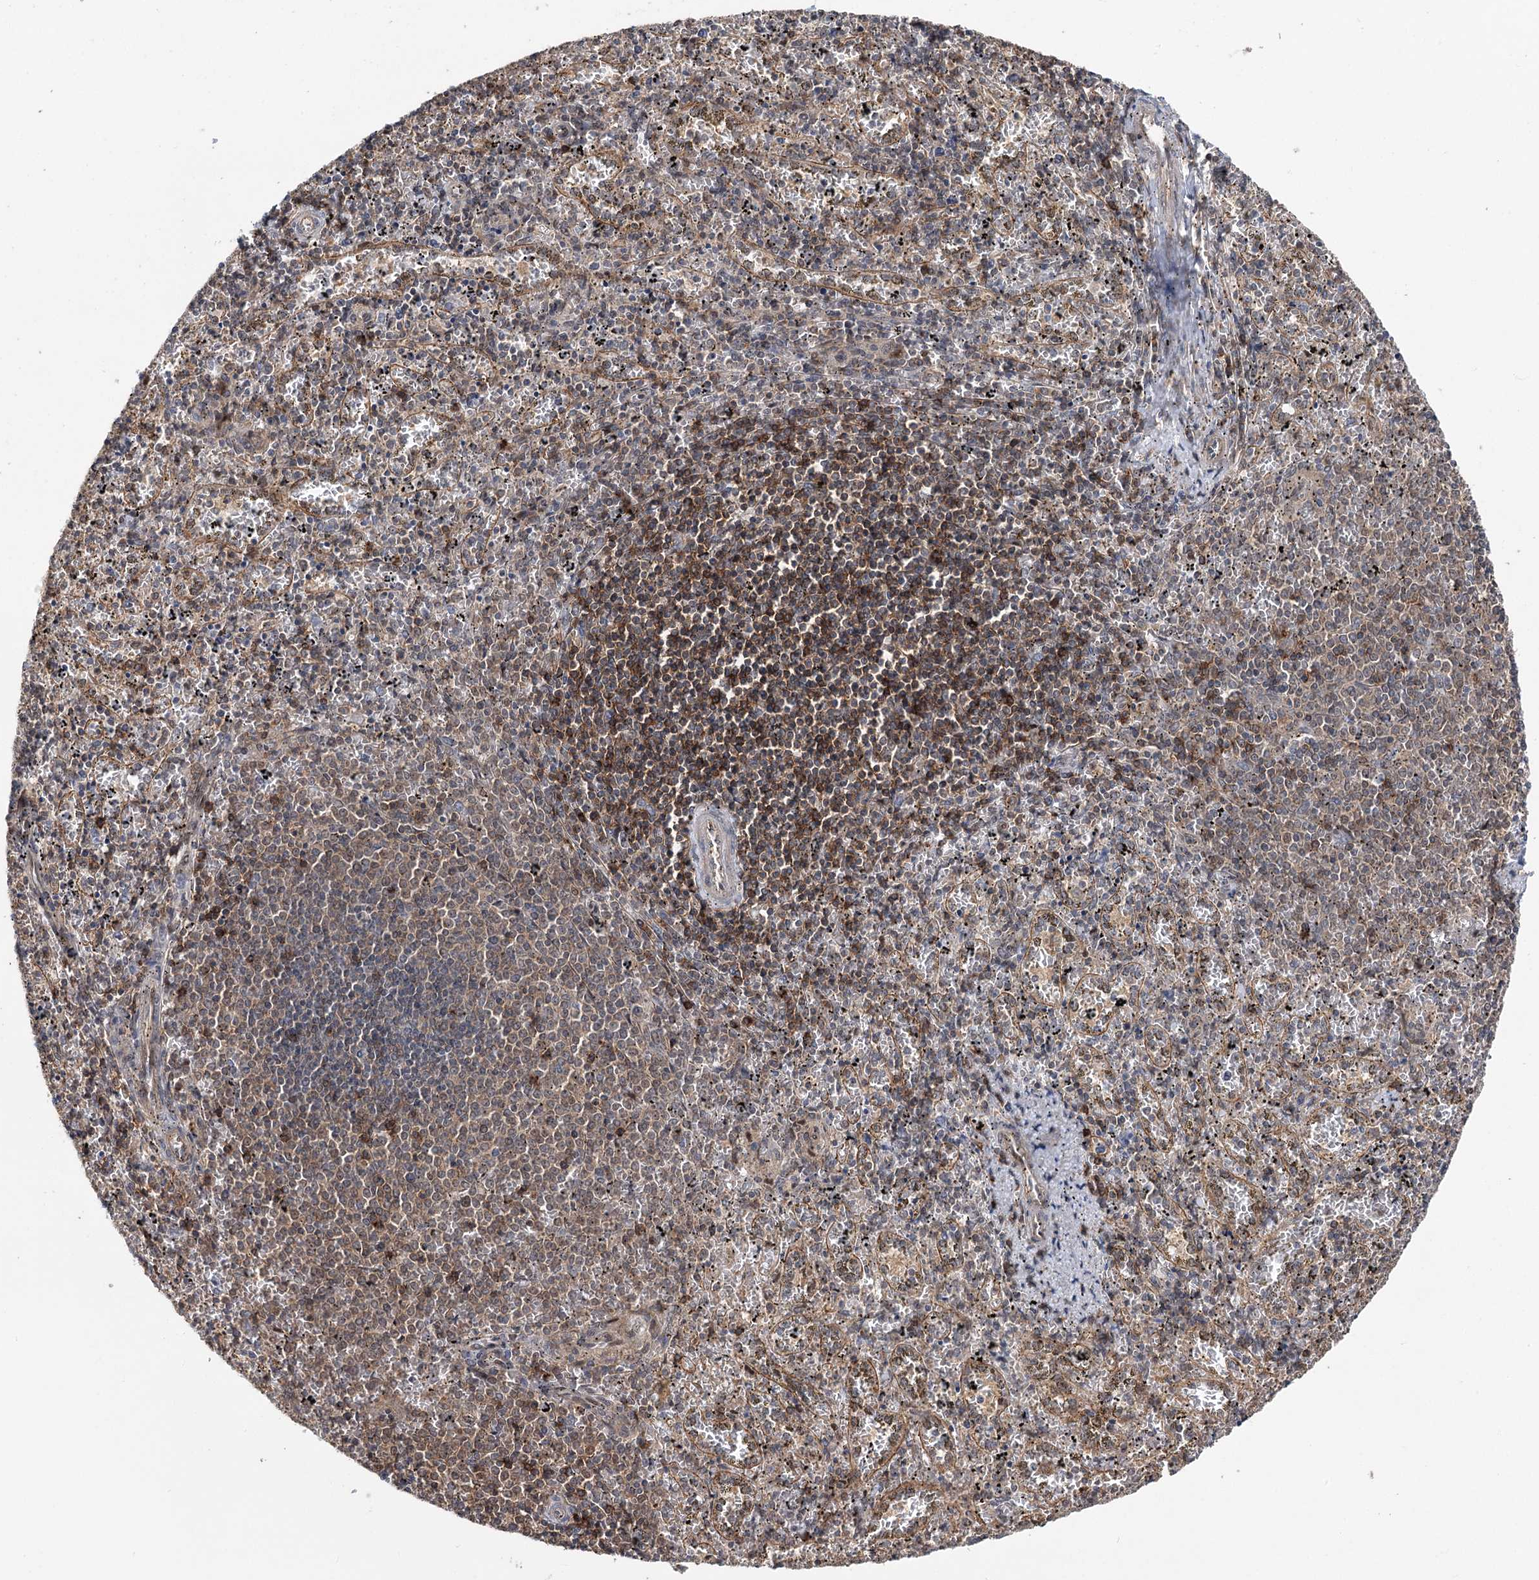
{"staining": {"intensity": "weak", "quantity": "<25%", "location": "cytoplasmic/membranous"}, "tissue": "spleen", "cell_type": "Cells in red pulp", "image_type": "normal", "snomed": [{"axis": "morphology", "description": "Normal tissue, NOS"}, {"axis": "topography", "description": "Spleen"}], "caption": "There is no significant staining in cells in red pulp of spleen. Nuclei are stained in blue.", "gene": "STX6", "patient": {"sex": "male", "age": 11}}